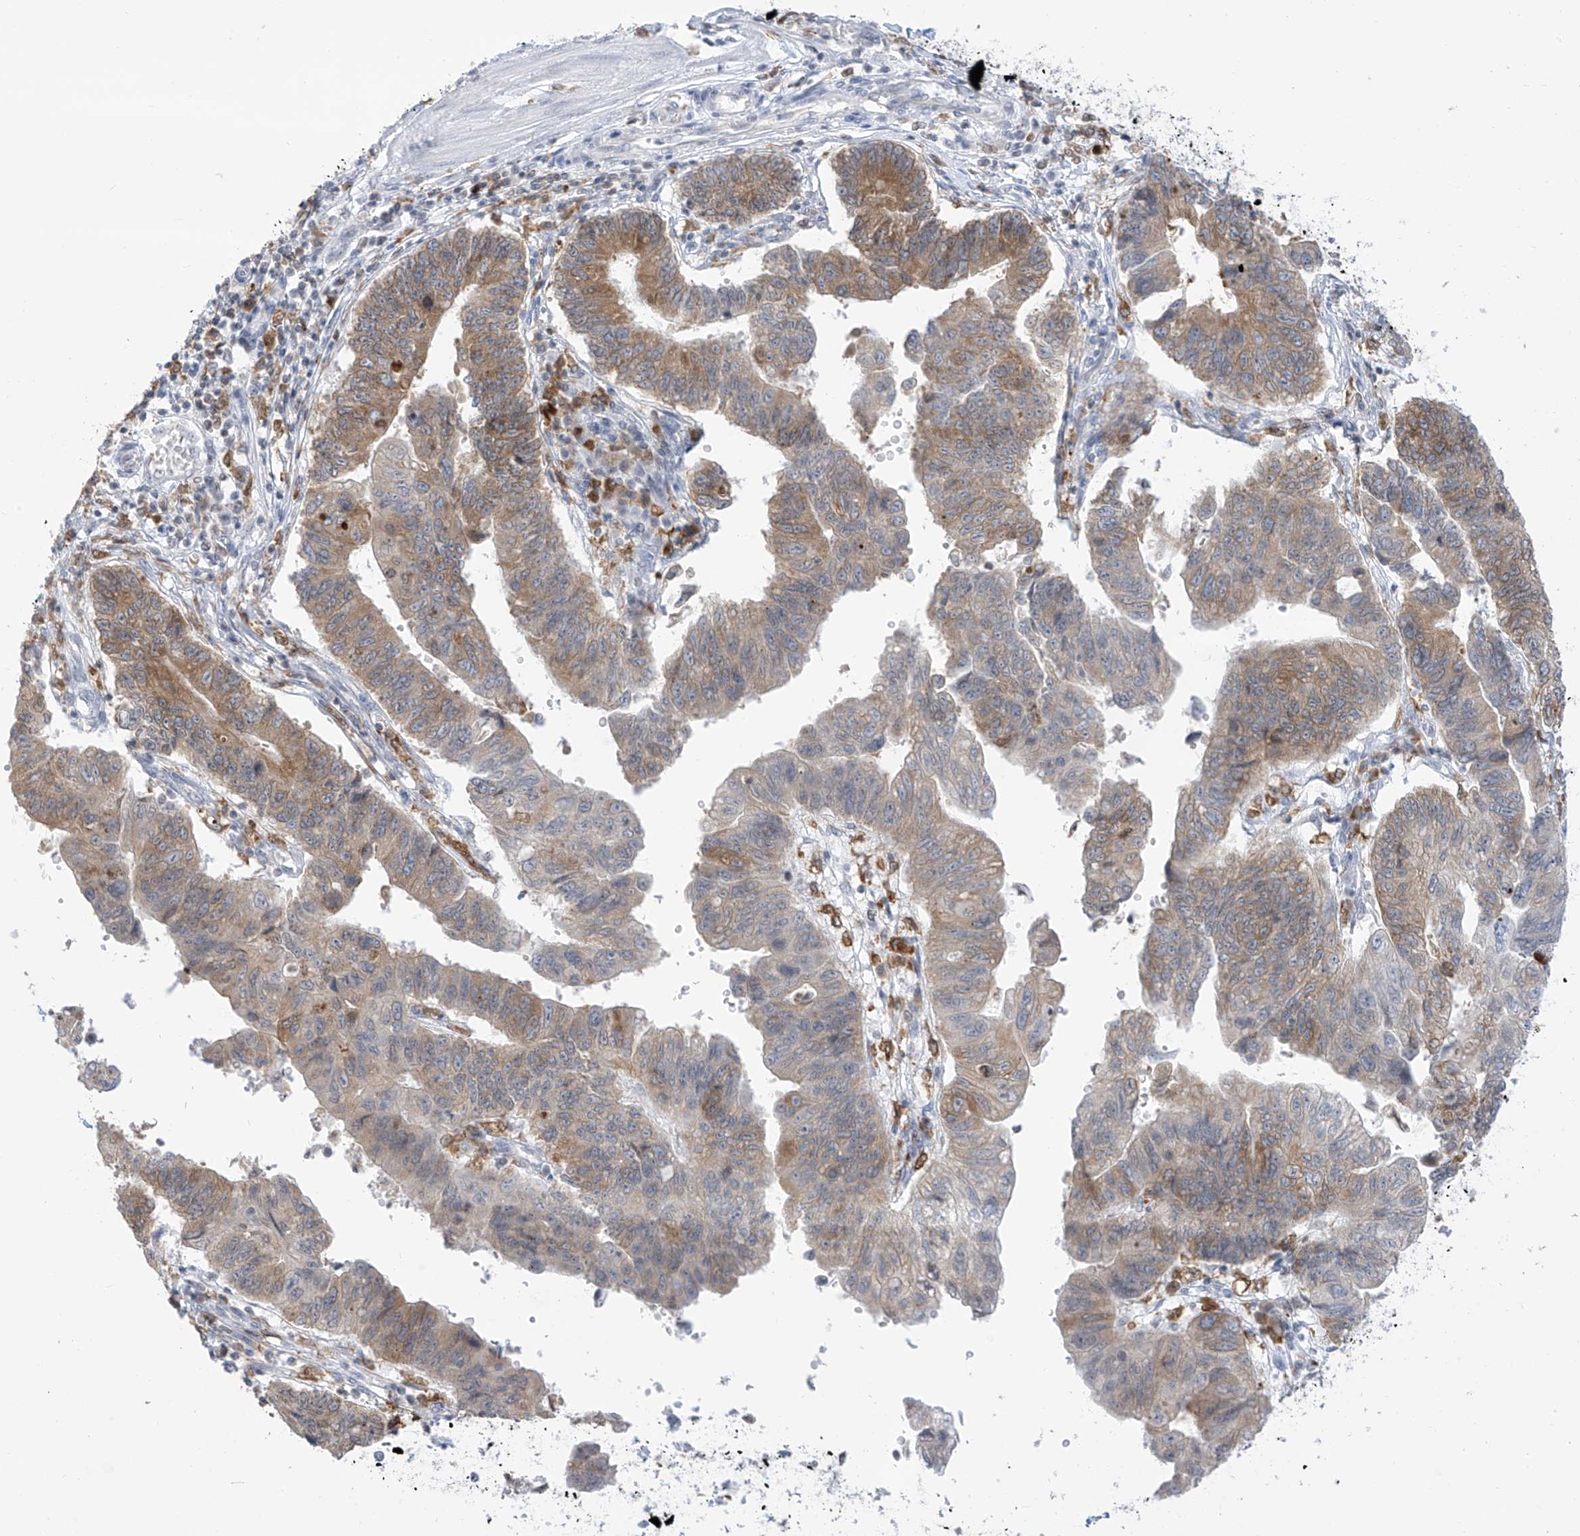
{"staining": {"intensity": "moderate", "quantity": "25%-75%", "location": "cytoplasmic/membranous"}, "tissue": "stomach cancer", "cell_type": "Tumor cells", "image_type": "cancer", "snomed": [{"axis": "morphology", "description": "Adenocarcinoma, NOS"}, {"axis": "topography", "description": "Stomach"}], "caption": "Moderate cytoplasmic/membranous positivity for a protein is seen in about 25%-75% of tumor cells of stomach cancer (adenocarcinoma) using IHC.", "gene": "TBXAS1", "patient": {"sex": "male", "age": 59}}